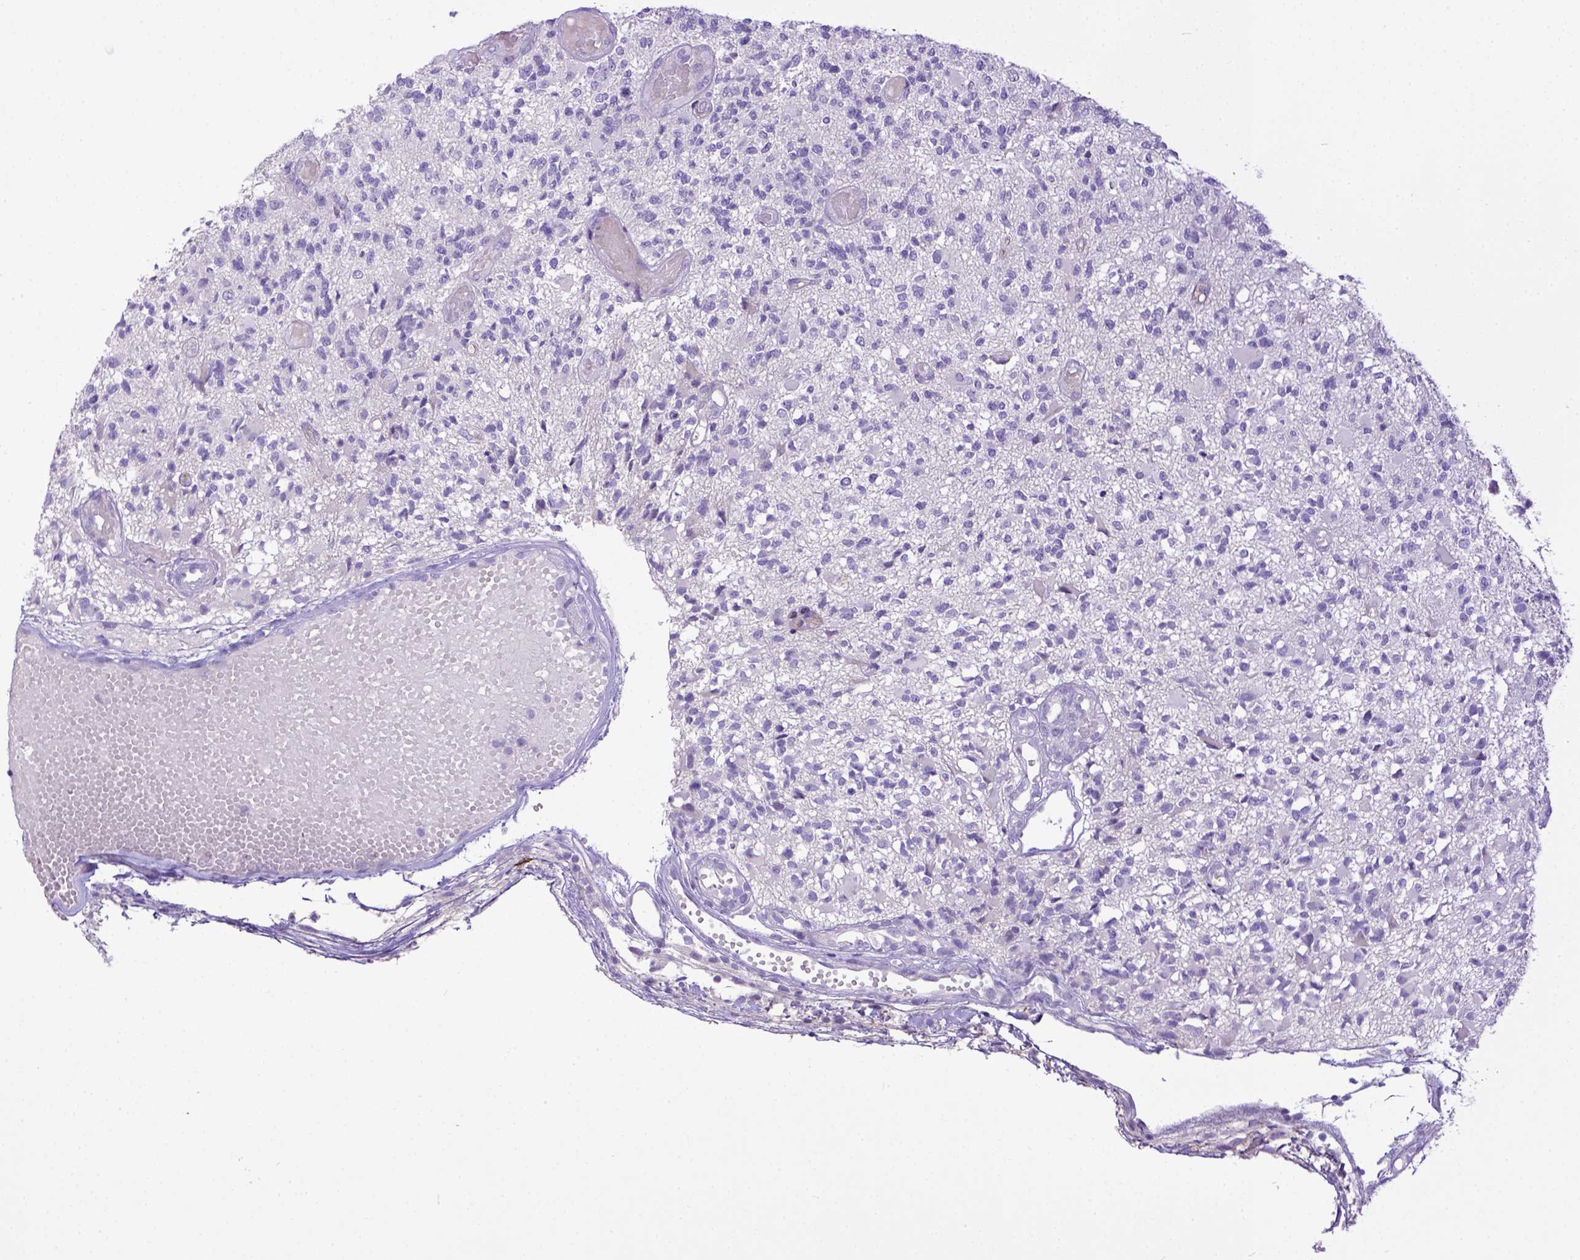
{"staining": {"intensity": "negative", "quantity": "none", "location": "none"}, "tissue": "glioma", "cell_type": "Tumor cells", "image_type": "cancer", "snomed": [{"axis": "morphology", "description": "Glioma, malignant, High grade"}, {"axis": "topography", "description": "Brain"}], "caption": "Human high-grade glioma (malignant) stained for a protein using immunohistochemistry displays no expression in tumor cells.", "gene": "KIT", "patient": {"sex": "female", "age": 63}}